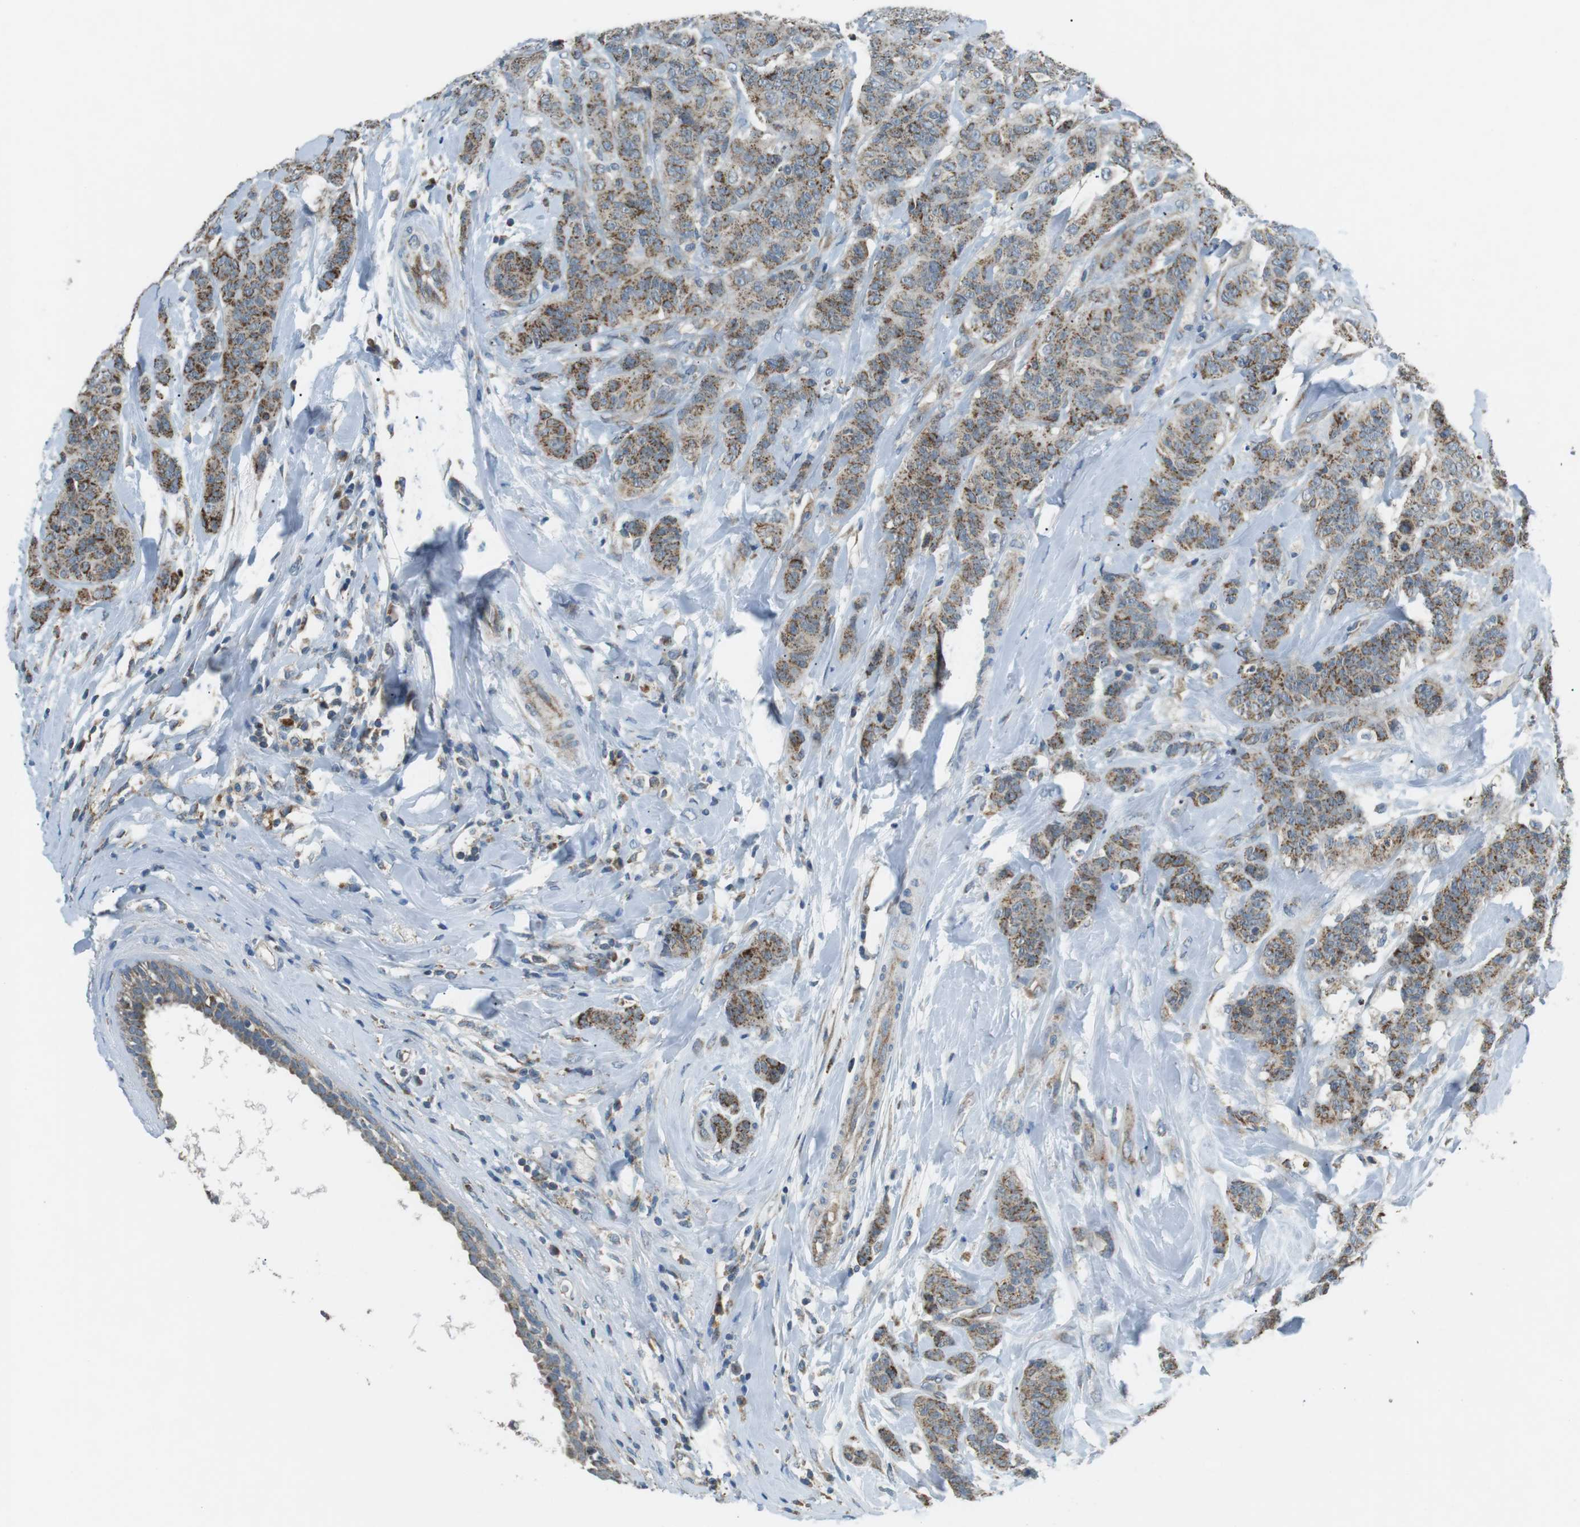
{"staining": {"intensity": "moderate", "quantity": ">75%", "location": "cytoplasmic/membranous"}, "tissue": "breast cancer", "cell_type": "Tumor cells", "image_type": "cancer", "snomed": [{"axis": "morphology", "description": "Normal tissue, NOS"}, {"axis": "morphology", "description": "Duct carcinoma"}, {"axis": "topography", "description": "Breast"}], "caption": "Breast infiltrating ductal carcinoma was stained to show a protein in brown. There is medium levels of moderate cytoplasmic/membranous expression in approximately >75% of tumor cells.", "gene": "BACE1", "patient": {"sex": "female", "age": 40}}